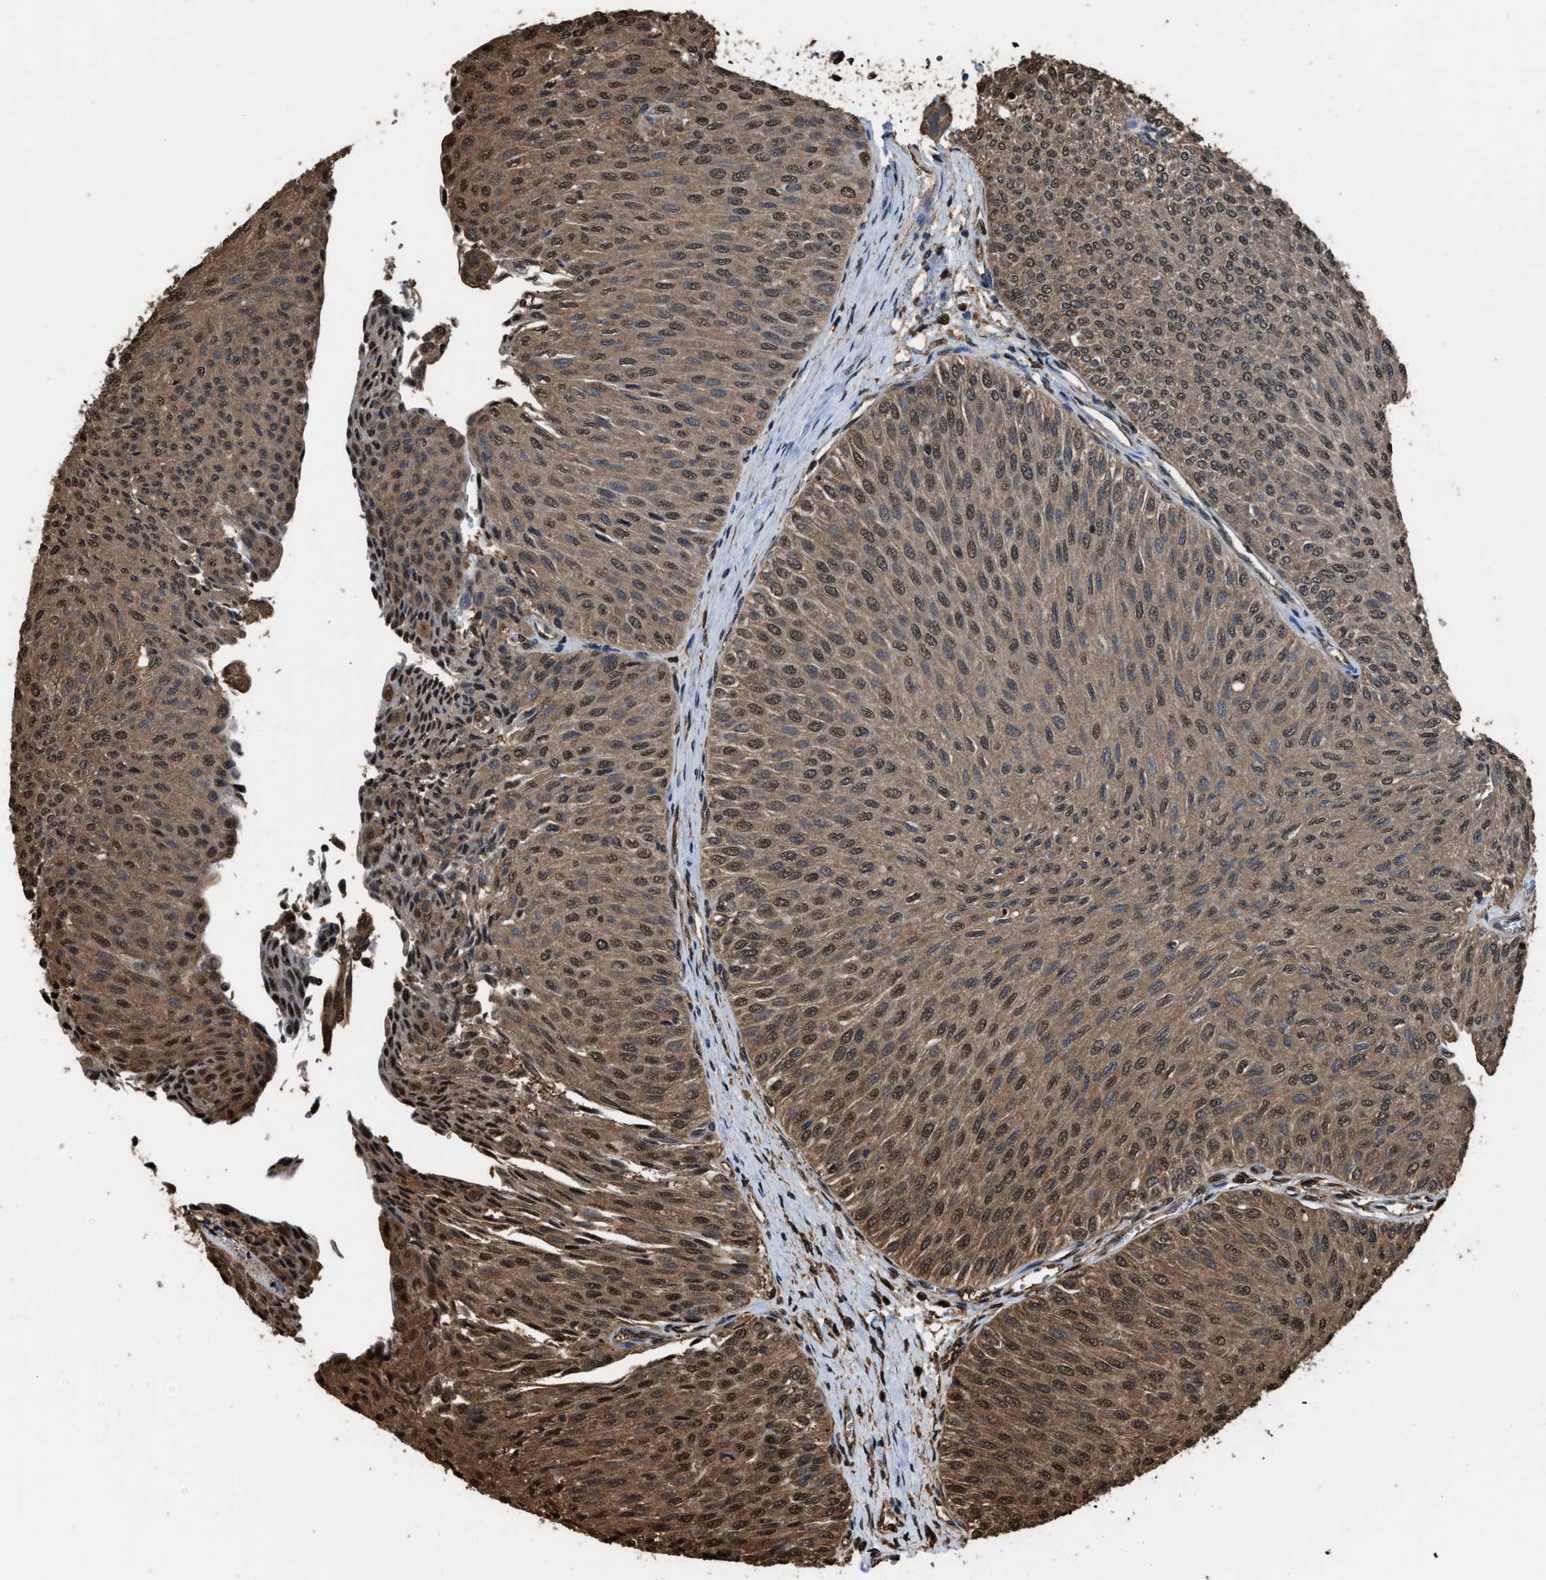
{"staining": {"intensity": "moderate", "quantity": ">75%", "location": "cytoplasmic/membranous,nuclear"}, "tissue": "urothelial cancer", "cell_type": "Tumor cells", "image_type": "cancer", "snomed": [{"axis": "morphology", "description": "Urothelial carcinoma, Low grade"}, {"axis": "topography", "description": "Urinary bladder"}], "caption": "A medium amount of moderate cytoplasmic/membranous and nuclear staining is appreciated in approximately >75% of tumor cells in urothelial cancer tissue. Ihc stains the protein of interest in brown and the nuclei are stained blue.", "gene": "FNTA", "patient": {"sex": "male", "age": 78}}